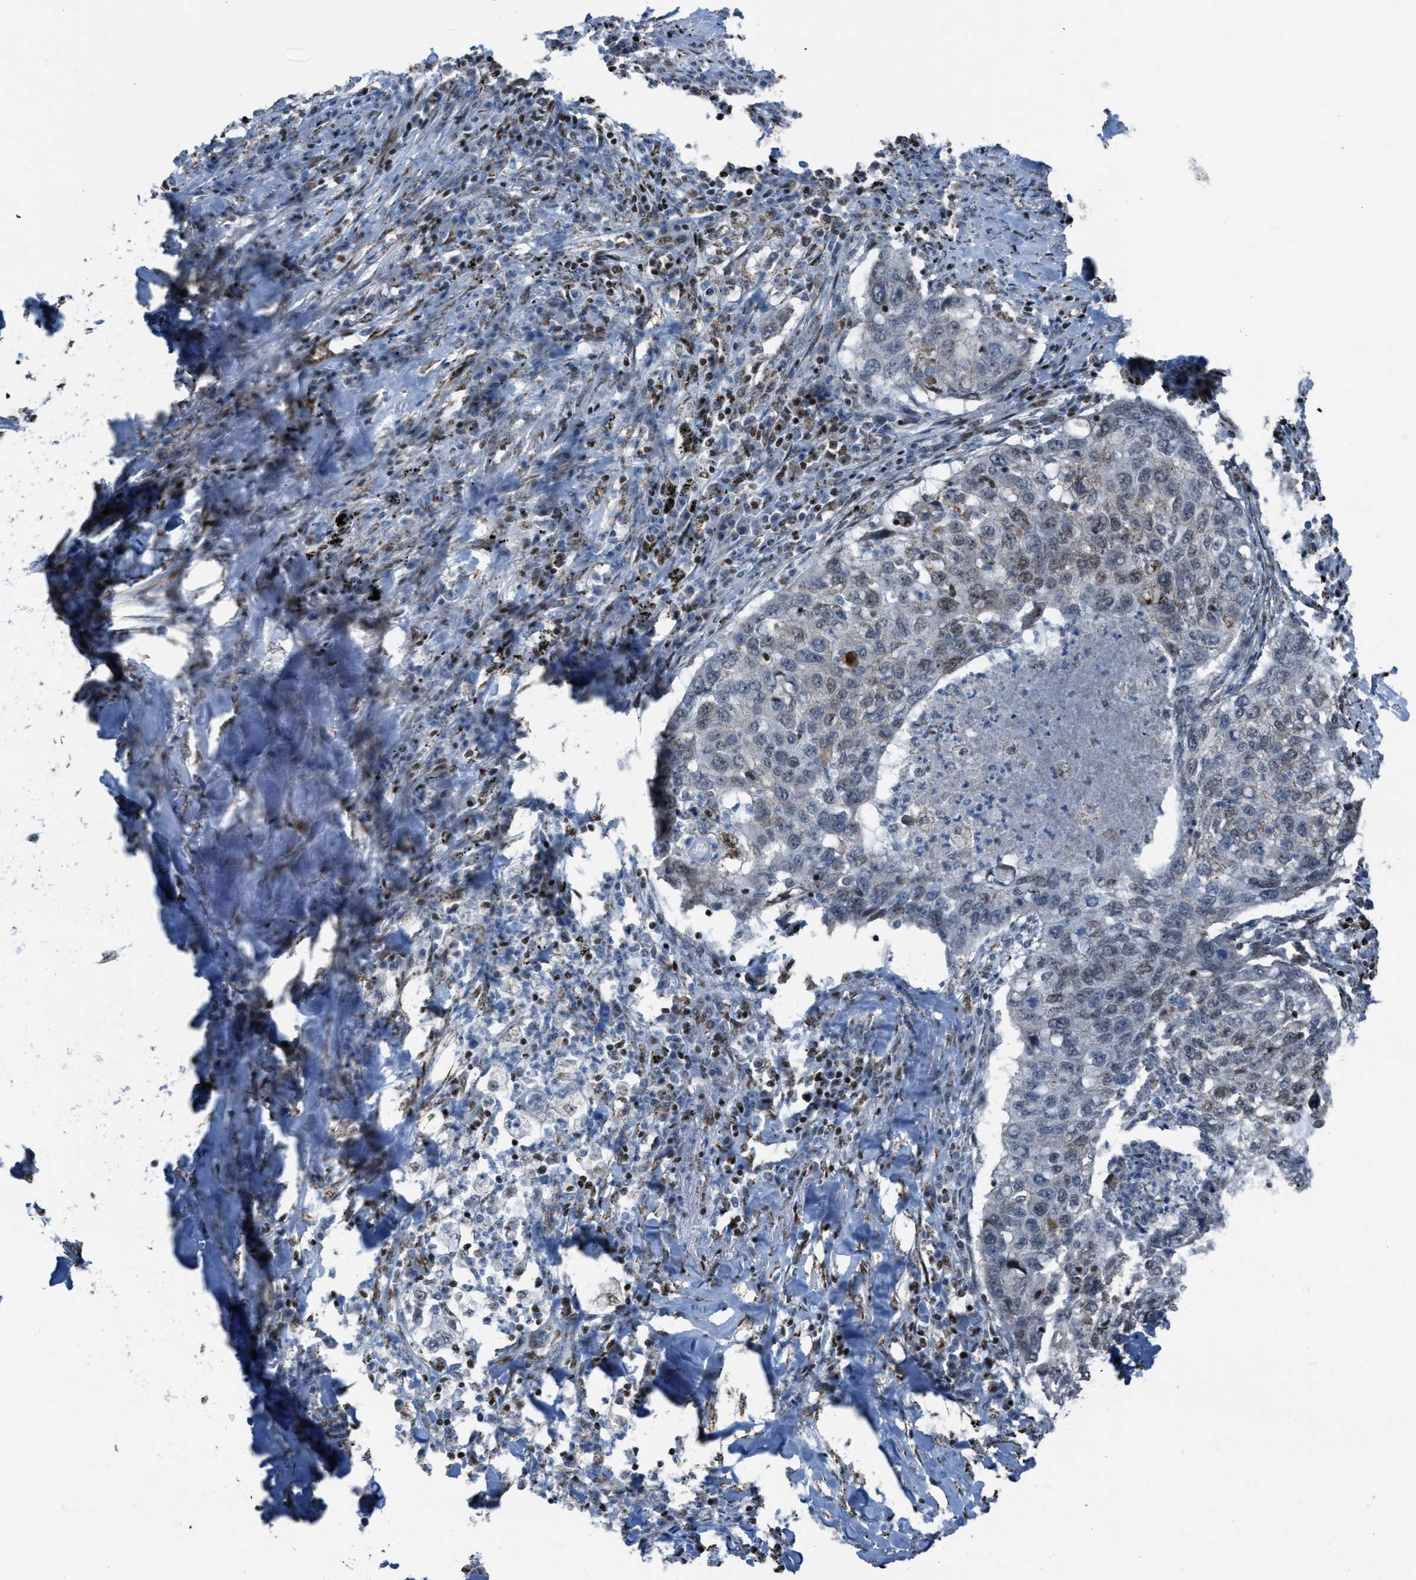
{"staining": {"intensity": "weak", "quantity": "<25%", "location": "nuclear"}, "tissue": "lung cancer", "cell_type": "Tumor cells", "image_type": "cancer", "snomed": [{"axis": "morphology", "description": "Squamous cell carcinoma, NOS"}, {"axis": "topography", "description": "Lung"}], "caption": "Human lung cancer stained for a protein using immunohistochemistry (IHC) reveals no positivity in tumor cells.", "gene": "SLFN5", "patient": {"sex": "female", "age": 63}}